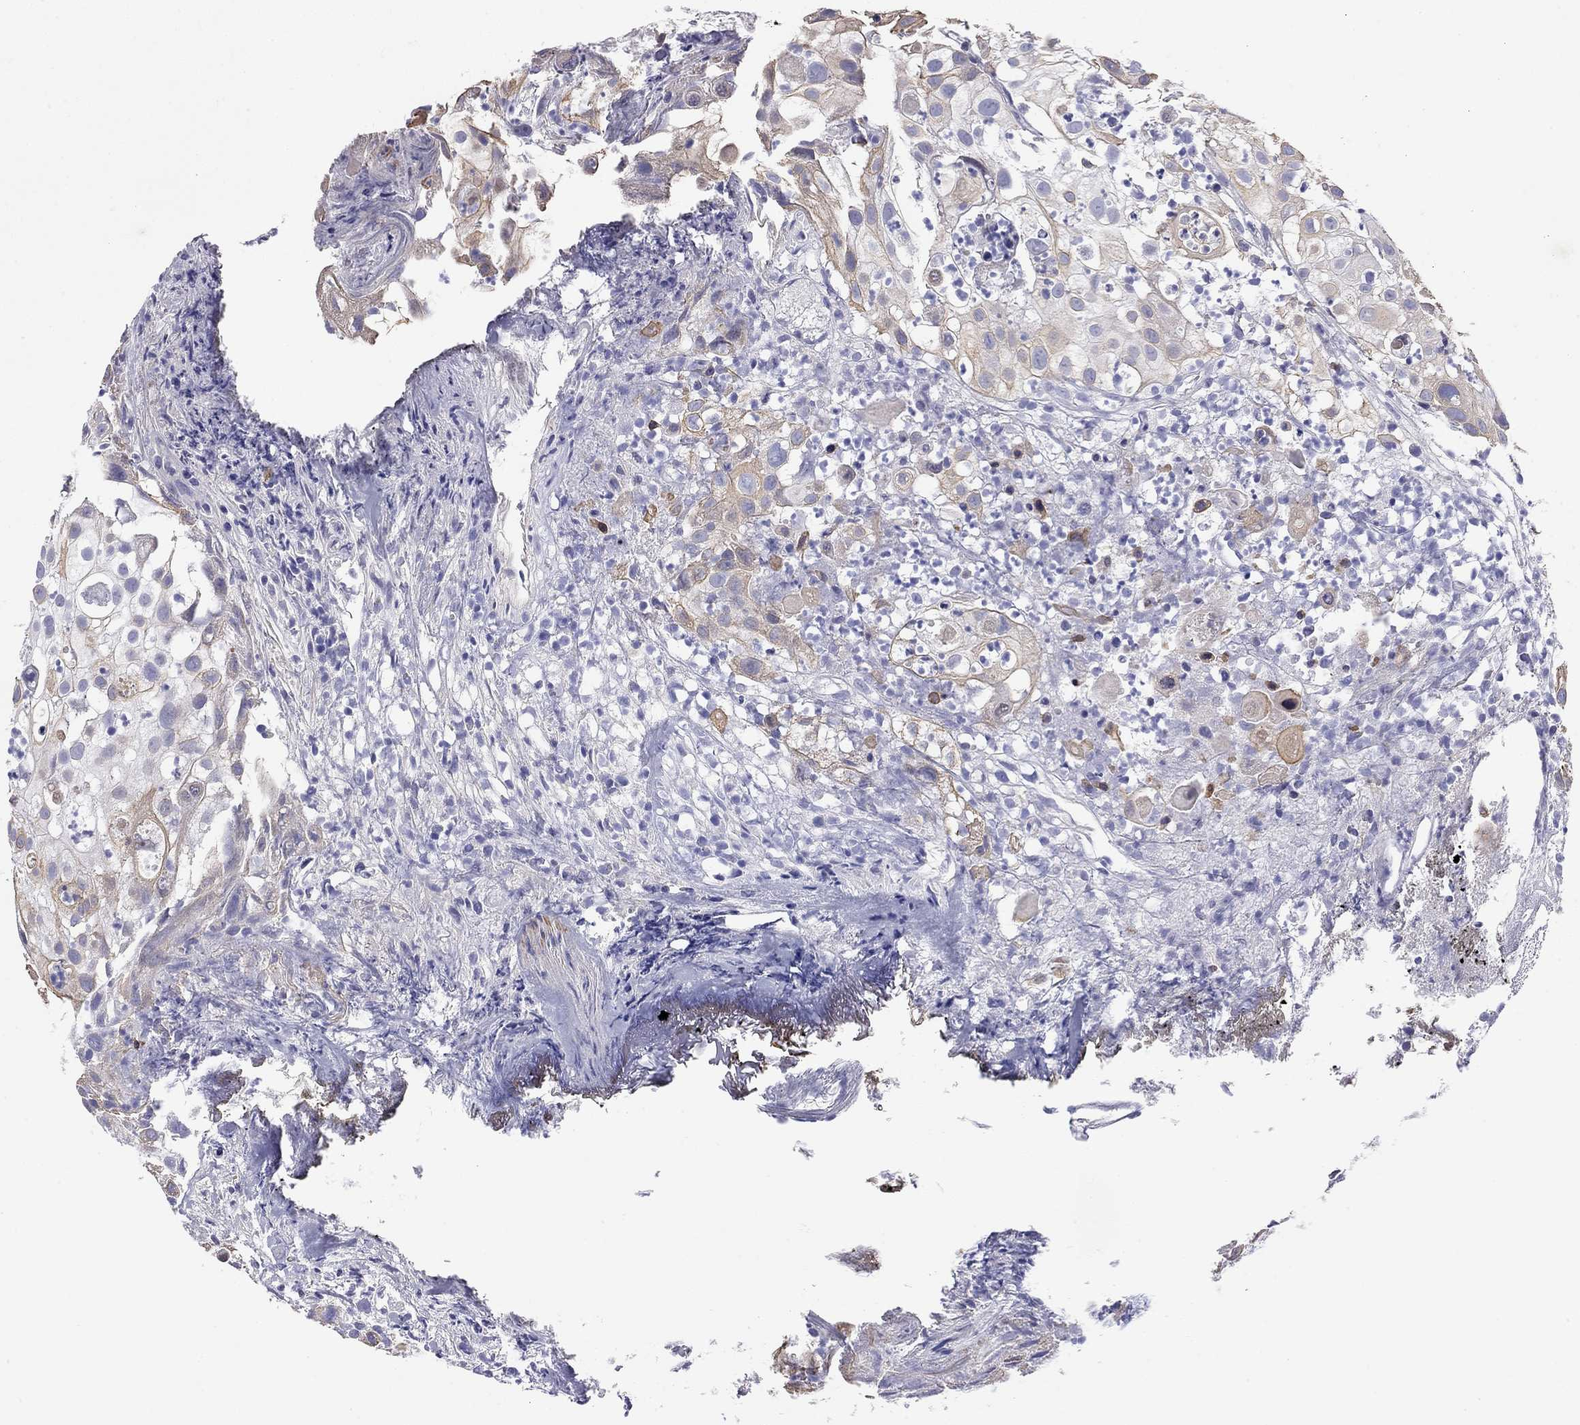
{"staining": {"intensity": "weak", "quantity": "<25%", "location": "cytoplasmic/membranous"}, "tissue": "urothelial cancer", "cell_type": "Tumor cells", "image_type": "cancer", "snomed": [{"axis": "morphology", "description": "Urothelial carcinoma, High grade"}, {"axis": "topography", "description": "Urinary bladder"}], "caption": "Immunohistochemical staining of human urothelial carcinoma (high-grade) displays no significant positivity in tumor cells.", "gene": "CMYA5", "patient": {"sex": "female", "age": 79}}